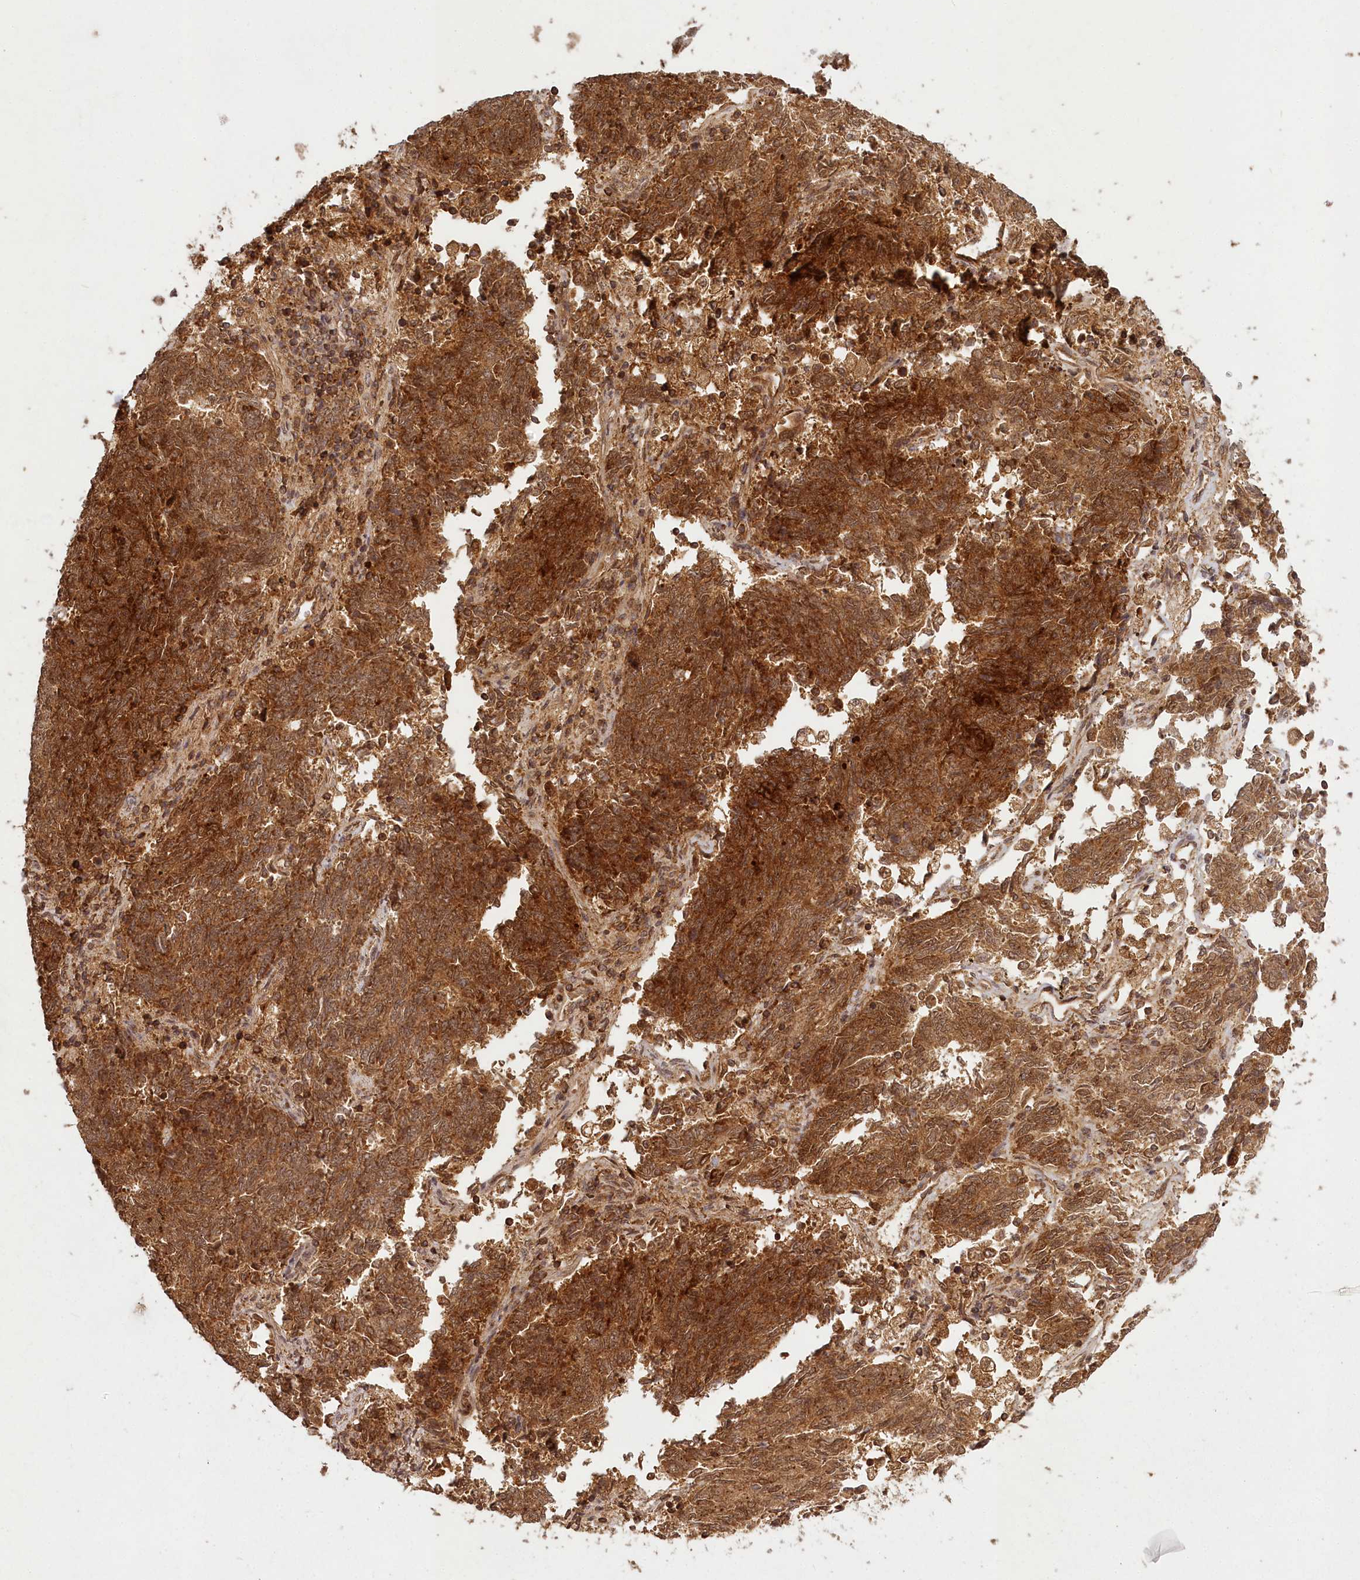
{"staining": {"intensity": "strong", "quantity": ">75%", "location": "cytoplasmic/membranous"}, "tissue": "endometrial cancer", "cell_type": "Tumor cells", "image_type": "cancer", "snomed": [{"axis": "morphology", "description": "Adenocarcinoma, NOS"}, {"axis": "topography", "description": "Endometrium"}], "caption": "This is a histology image of IHC staining of adenocarcinoma (endometrial), which shows strong positivity in the cytoplasmic/membranous of tumor cells.", "gene": "MICU1", "patient": {"sex": "female", "age": 80}}